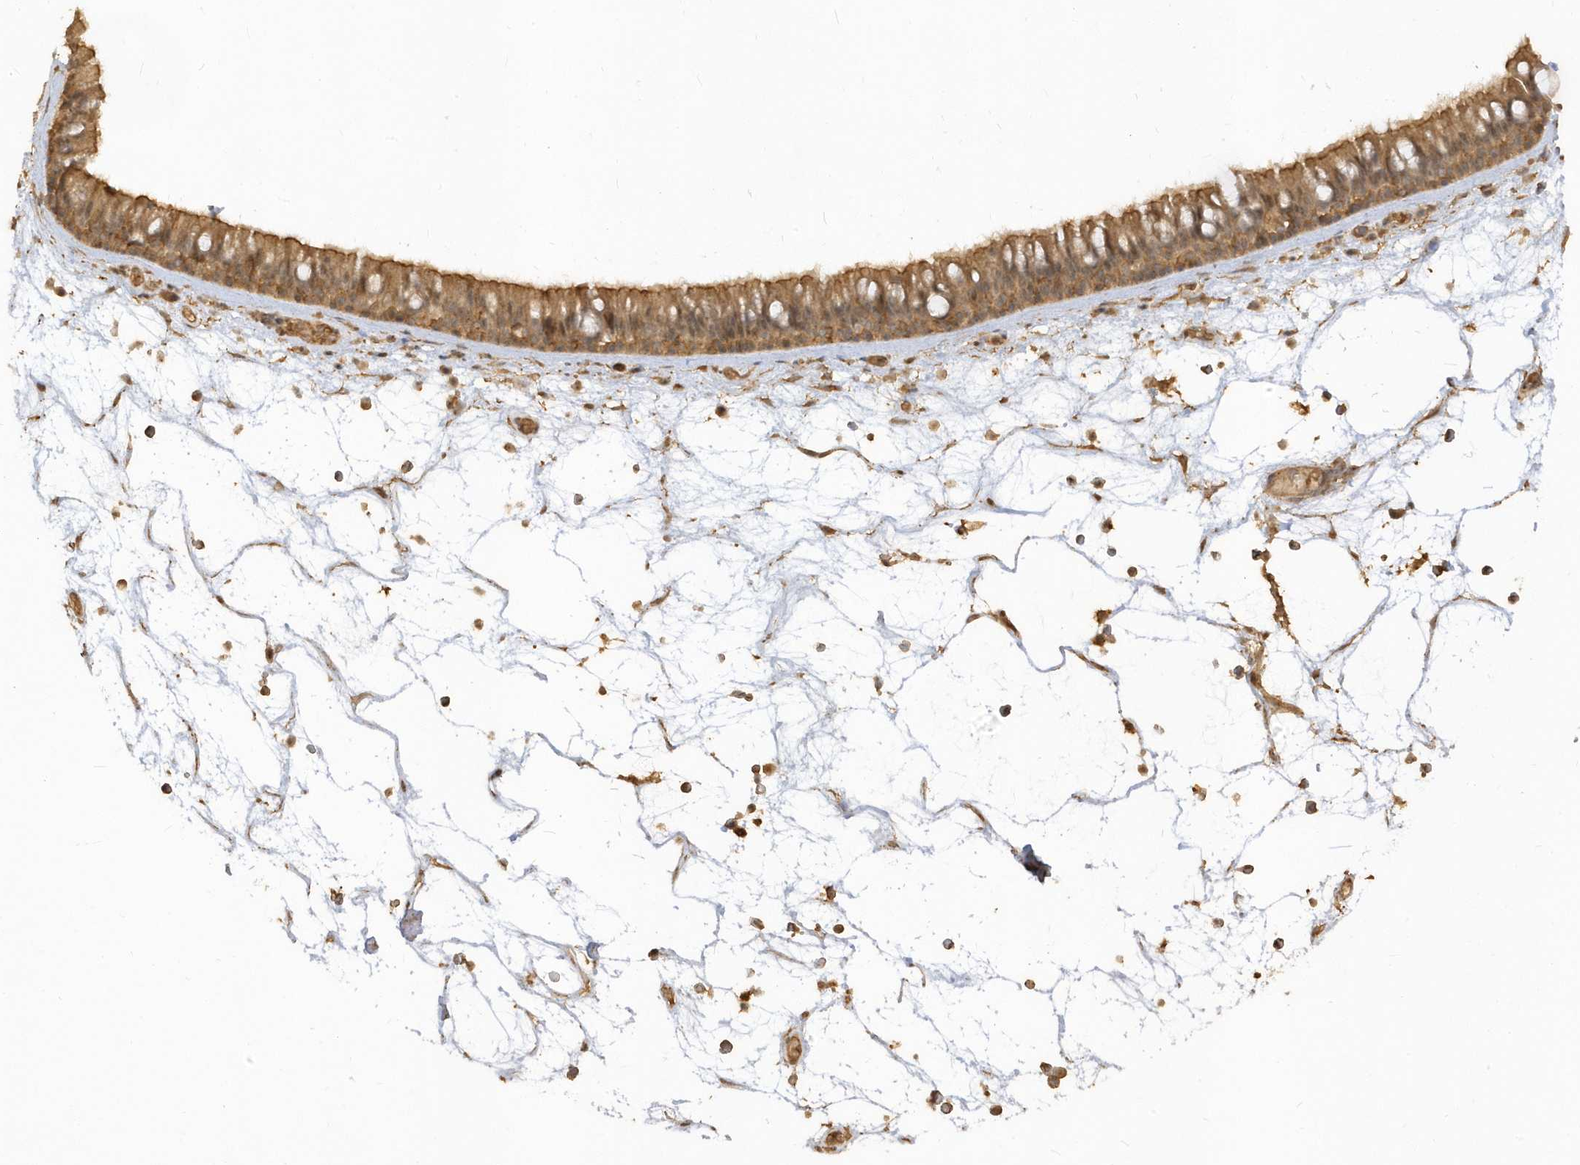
{"staining": {"intensity": "moderate", "quantity": ">75%", "location": "cytoplasmic/membranous"}, "tissue": "nasopharynx", "cell_type": "Respiratory epithelial cells", "image_type": "normal", "snomed": [{"axis": "morphology", "description": "Normal tissue, NOS"}, {"axis": "morphology", "description": "Inflammation, NOS"}, {"axis": "morphology", "description": "Malignant melanoma, Metastatic site"}, {"axis": "topography", "description": "Nasopharynx"}], "caption": "Protein staining shows moderate cytoplasmic/membranous staining in approximately >75% of respiratory epithelial cells in normal nasopharynx.", "gene": "ZBTB8A", "patient": {"sex": "male", "age": 70}}